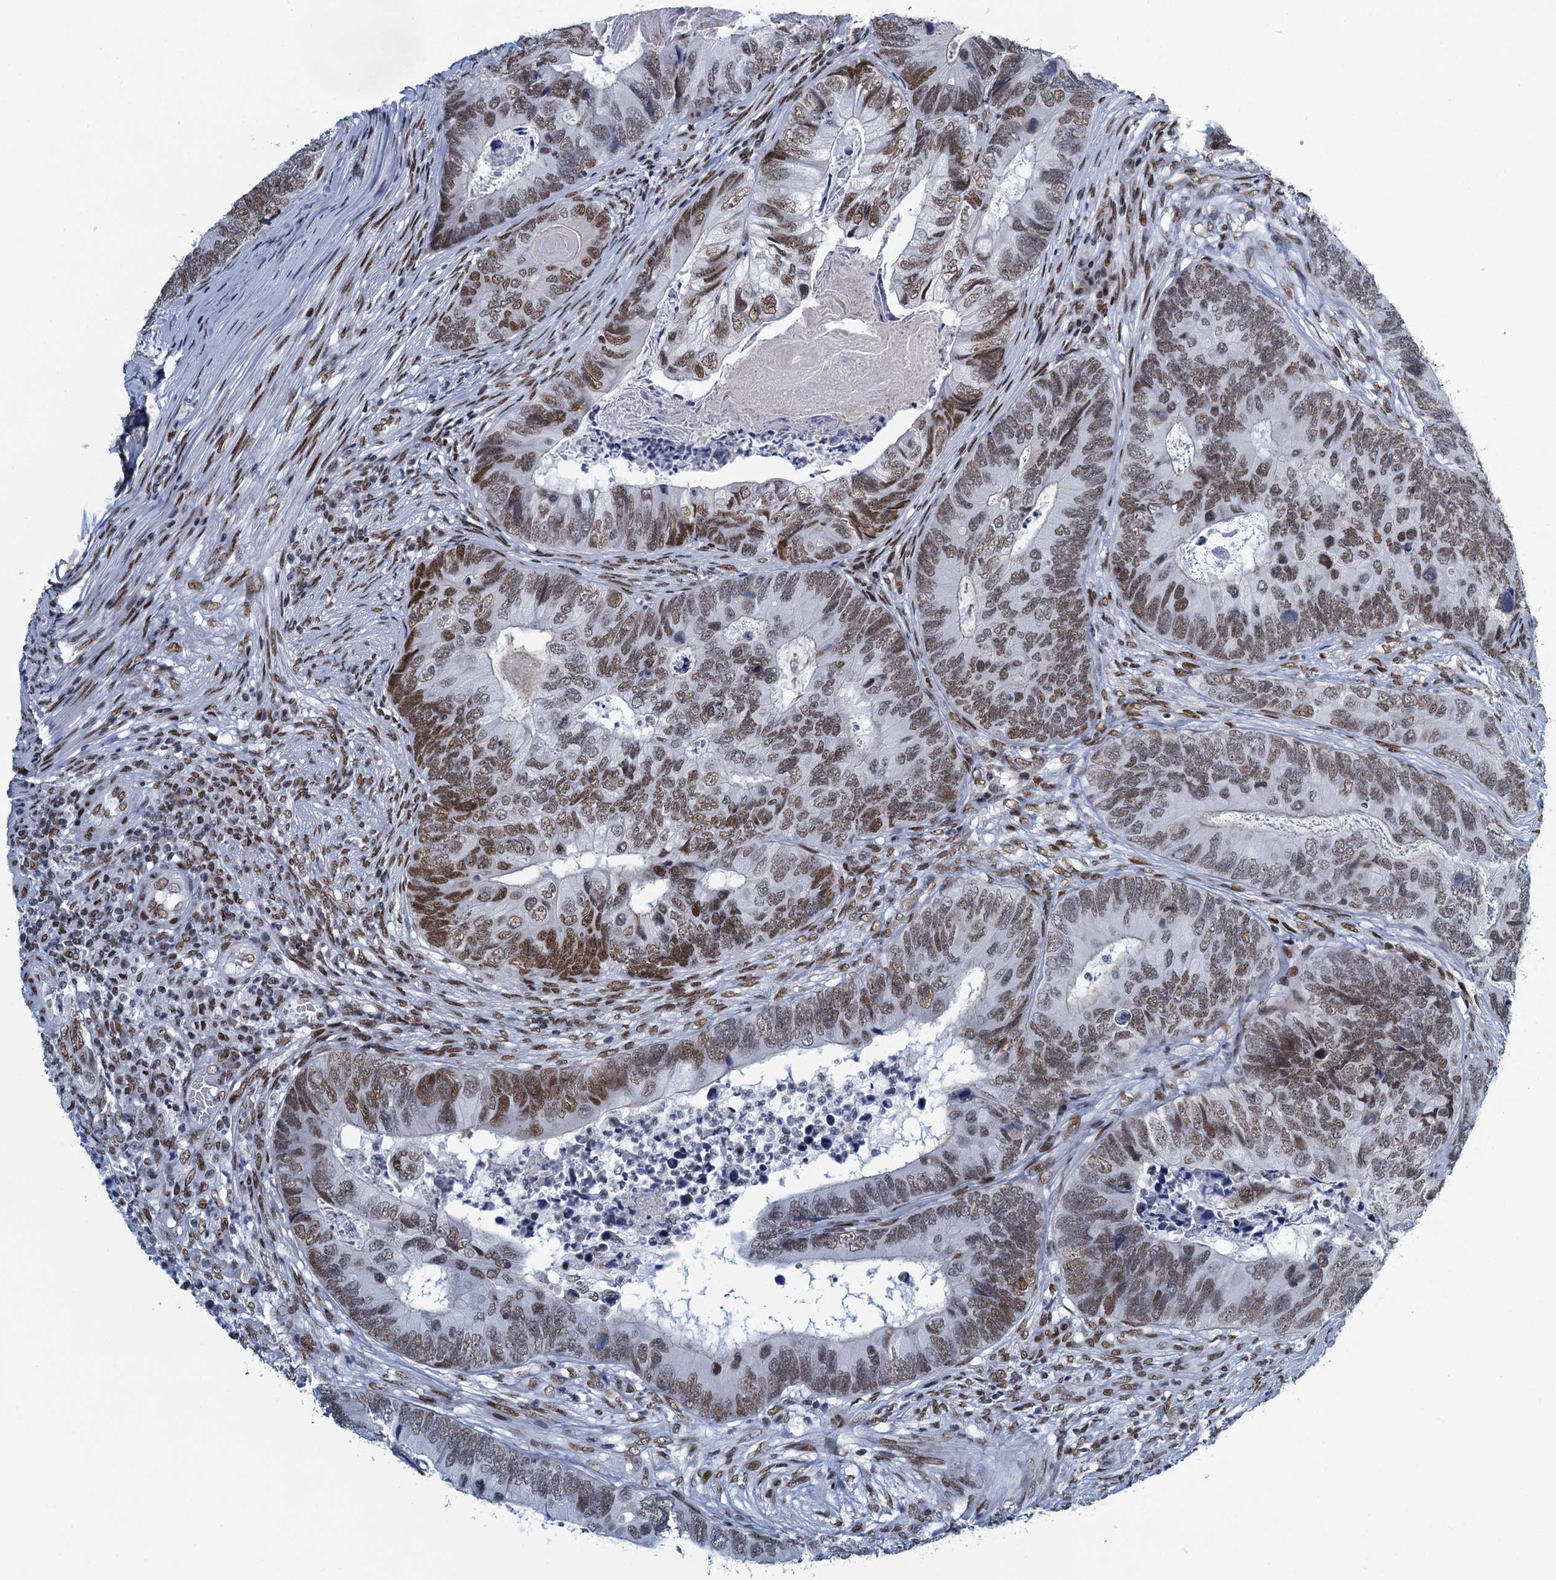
{"staining": {"intensity": "moderate", "quantity": ">75%", "location": "nuclear"}, "tissue": "colorectal cancer", "cell_type": "Tumor cells", "image_type": "cancer", "snomed": [{"axis": "morphology", "description": "Adenocarcinoma, NOS"}, {"axis": "topography", "description": "Colon"}], "caption": "Immunohistochemical staining of colorectal adenocarcinoma reveals medium levels of moderate nuclear expression in about >75% of tumor cells.", "gene": "HNRNPUL2", "patient": {"sex": "female", "age": 67}}